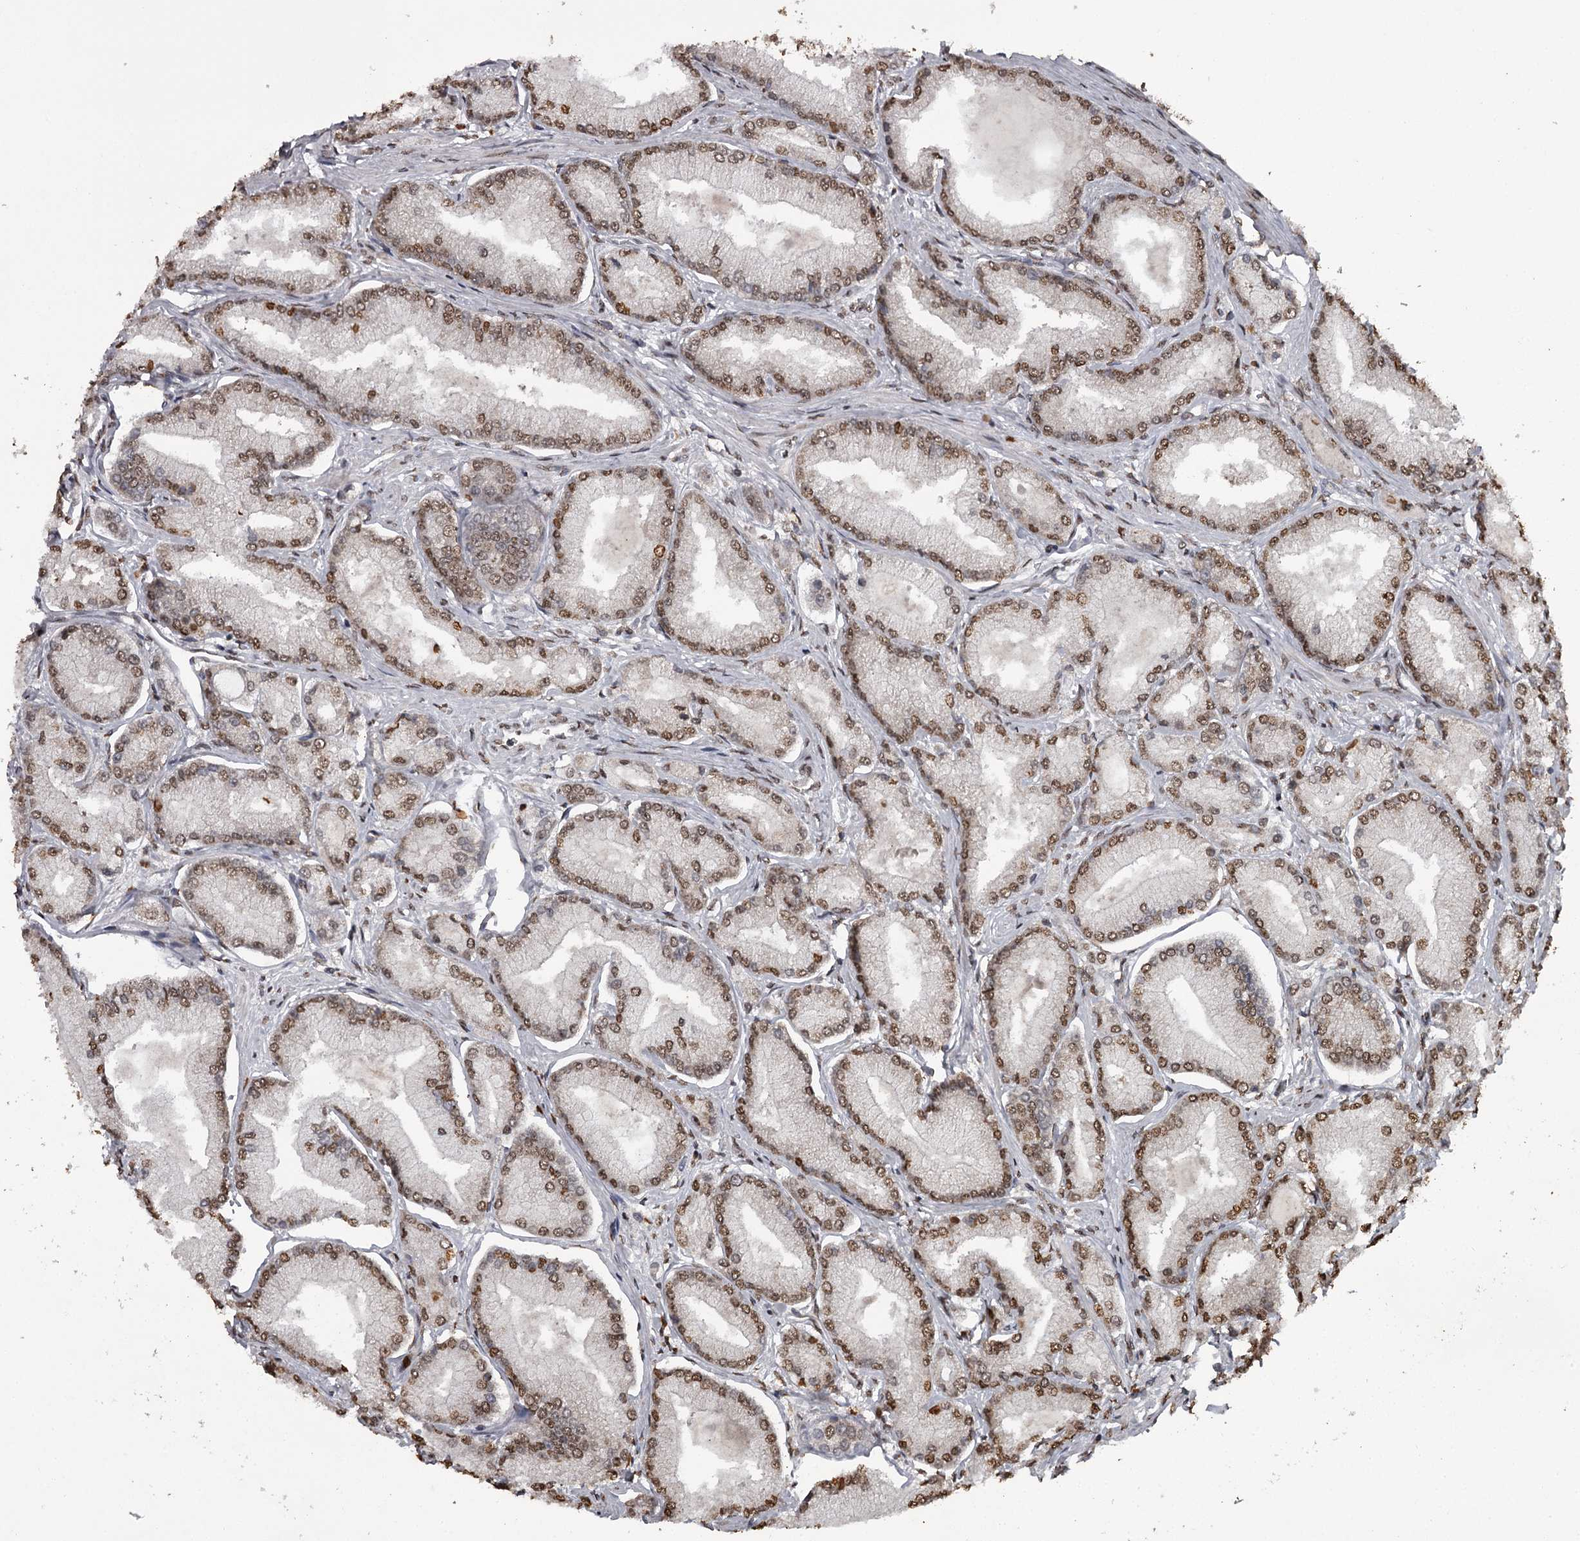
{"staining": {"intensity": "moderate", "quantity": ">75%", "location": "nuclear"}, "tissue": "prostate cancer", "cell_type": "Tumor cells", "image_type": "cancer", "snomed": [{"axis": "morphology", "description": "Adenocarcinoma, Low grade"}, {"axis": "topography", "description": "Prostate"}], "caption": "There is medium levels of moderate nuclear positivity in tumor cells of prostate cancer, as demonstrated by immunohistochemical staining (brown color).", "gene": "THYN1", "patient": {"sex": "male", "age": 74}}